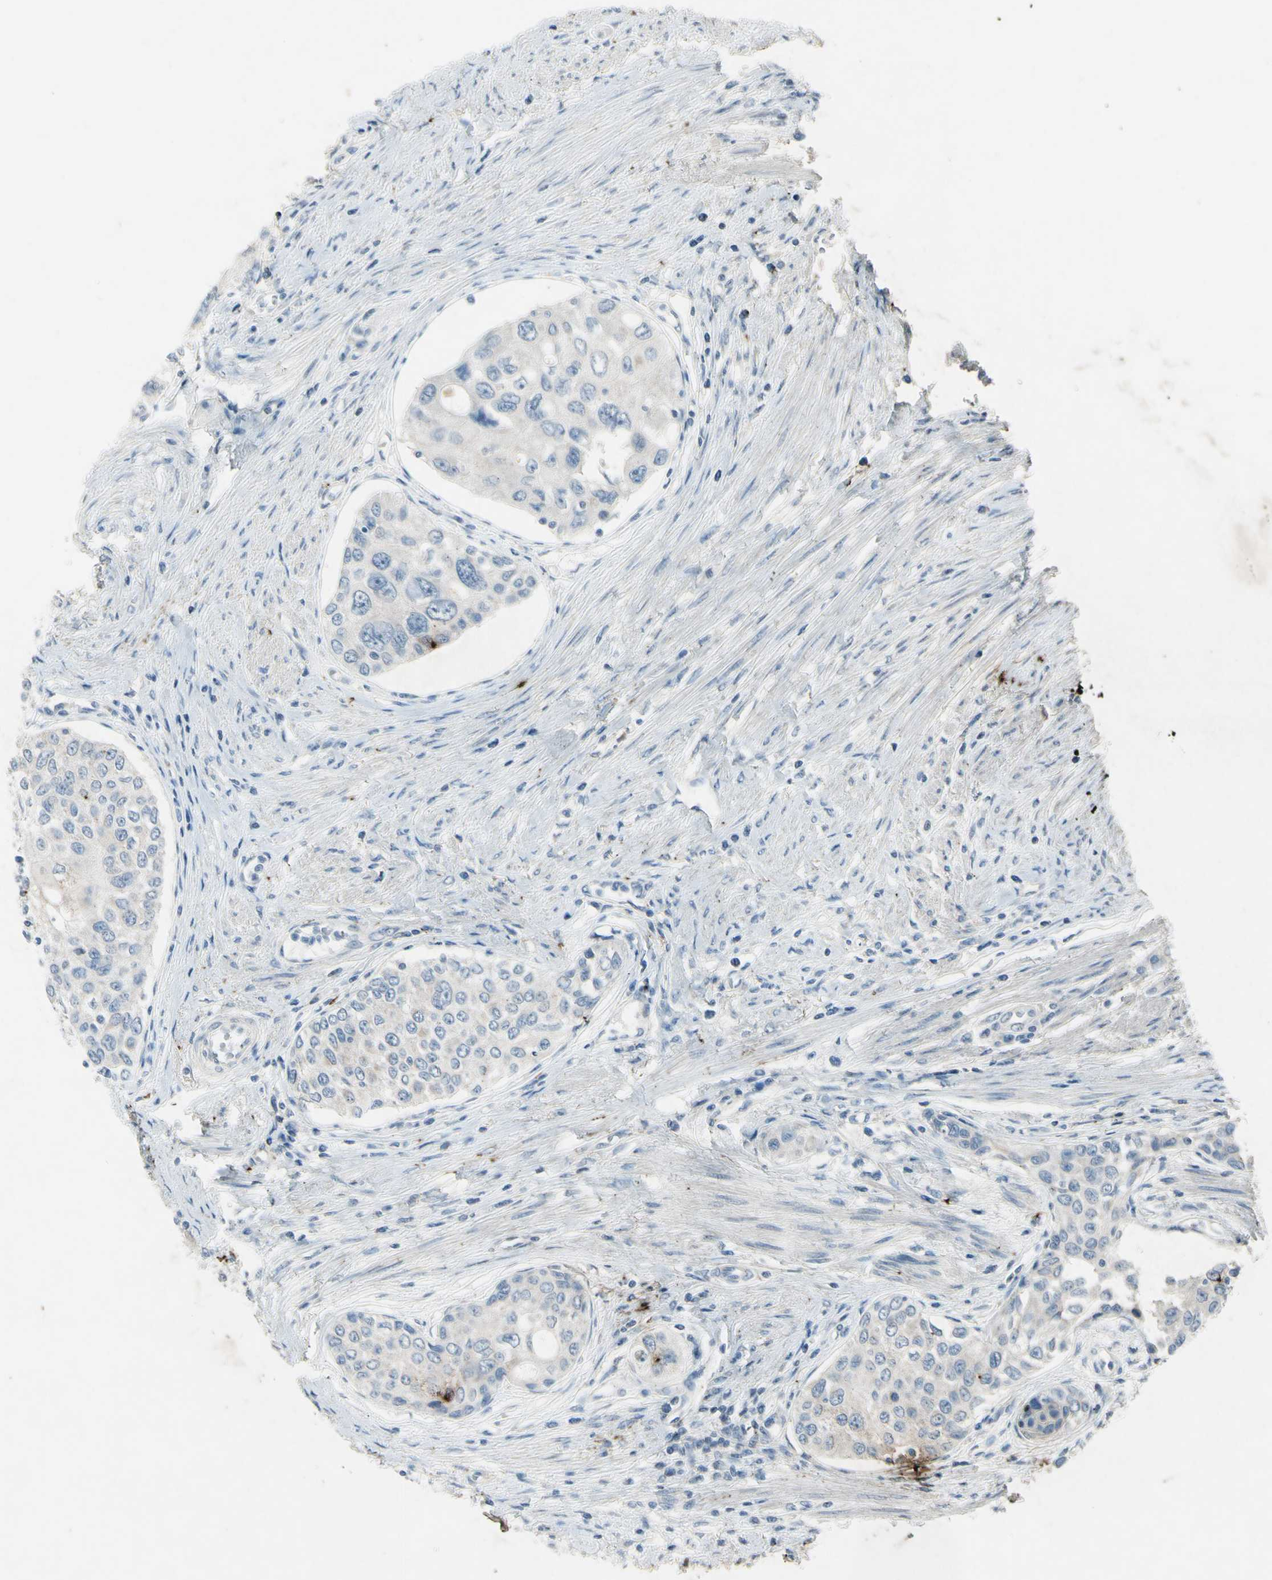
{"staining": {"intensity": "negative", "quantity": "none", "location": "none"}, "tissue": "urothelial cancer", "cell_type": "Tumor cells", "image_type": "cancer", "snomed": [{"axis": "morphology", "description": "Urothelial carcinoma, High grade"}, {"axis": "topography", "description": "Urinary bladder"}], "caption": "Protein analysis of urothelial carcinoma (high-grade) reveals no significant expression in tumor cells.", "gene": "SNAP91", "patient": {"sex": "female", "age": 56}}